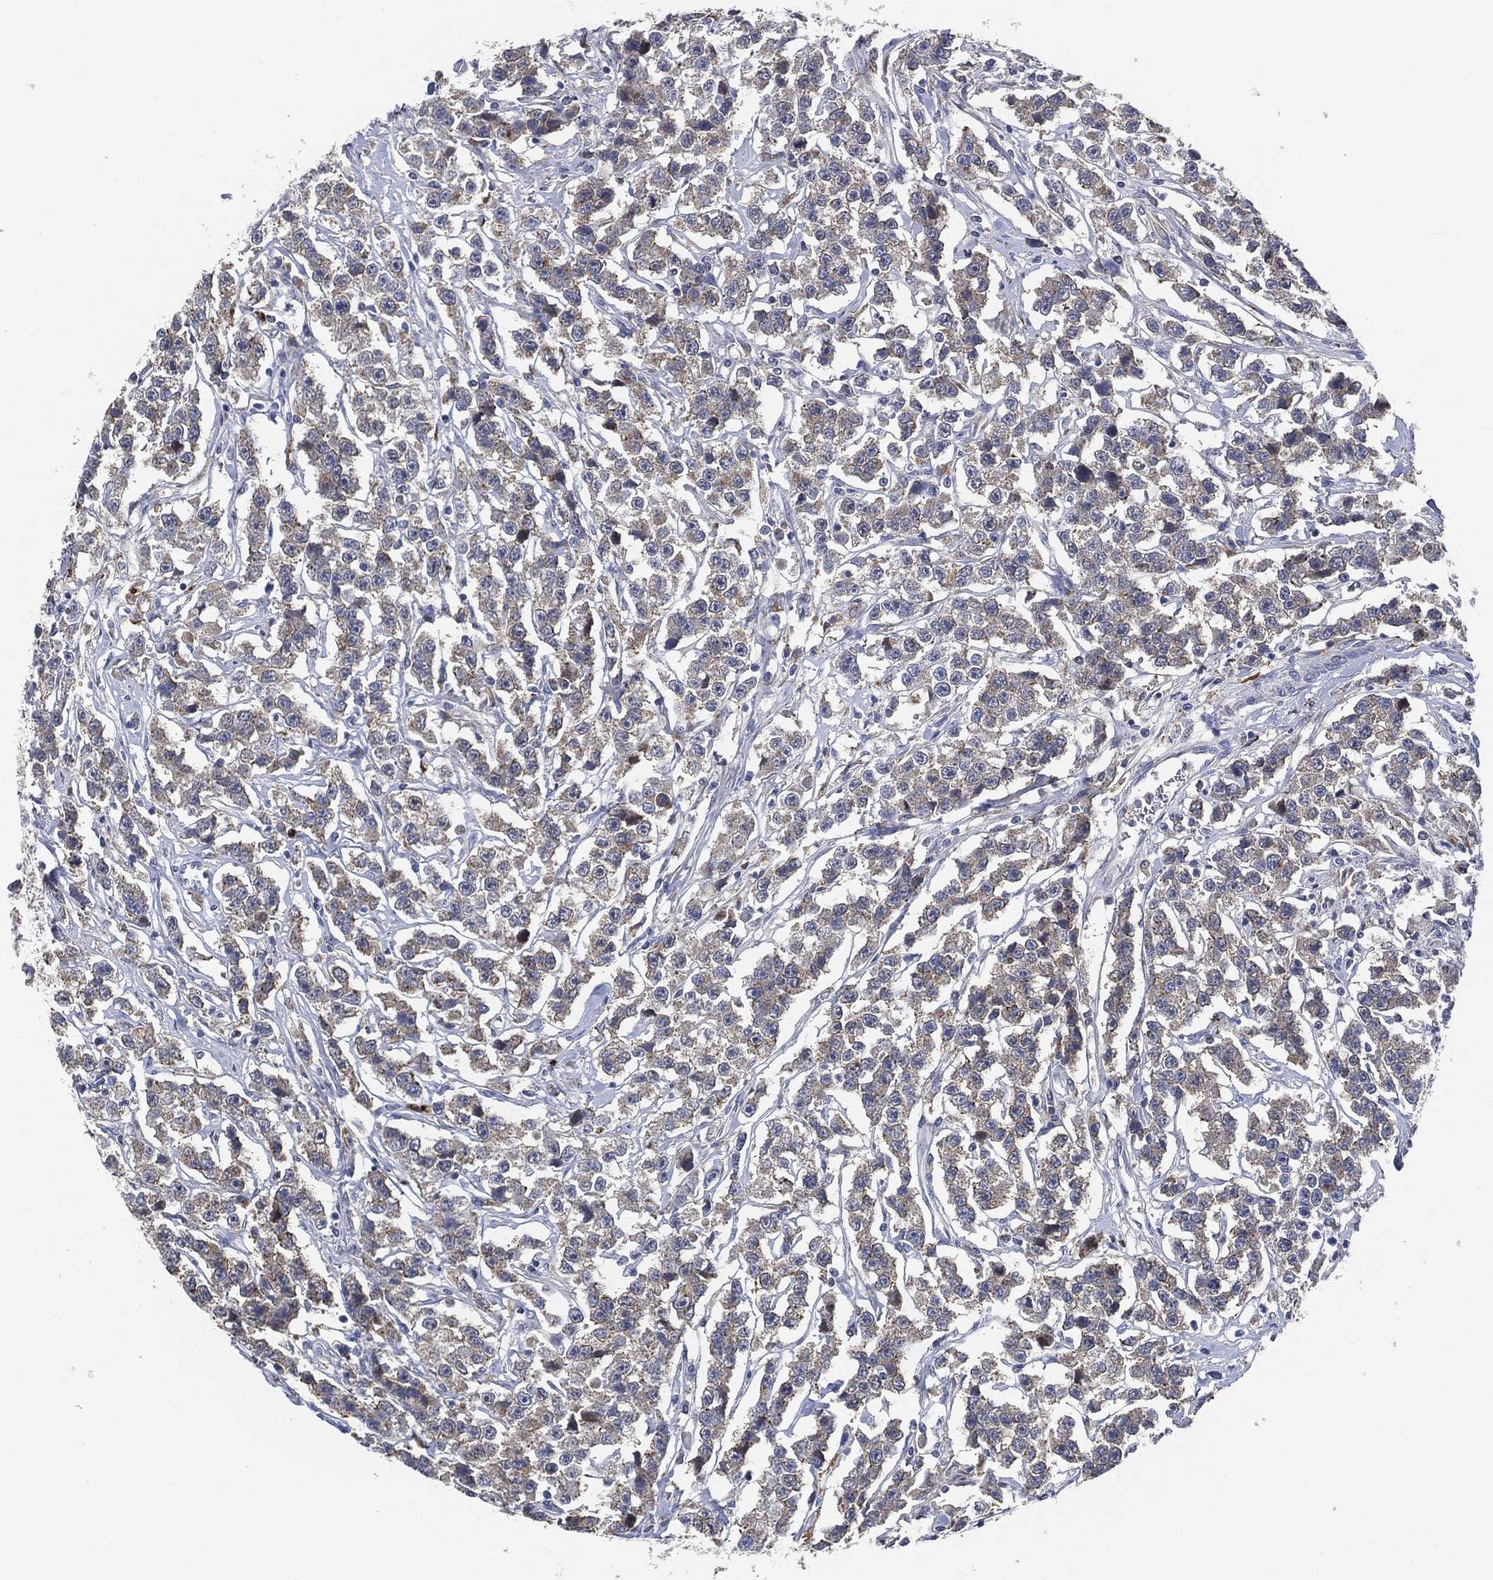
{"staining": {"intensity": "weak", "quantity": "25%-75%", "location": "cytoplasmic/membranous"}, "tissue": "testis cancer", "cell_type": "Tumor cells", "image_type": "cancer", "snomed": [{"axis": "morphology", "description": "Seminoma, NOS"}, {"axis": "topography", "description": "Testis"}], "caption": "About 25%-75% of tumor cells in seminoma (testis) reveal weak cytoplasmic/membranous protein staining as visualized by brown immunohistochemical staining.", "gene": "VSIG4", "patient": {"sex": "male", "age": 59}}